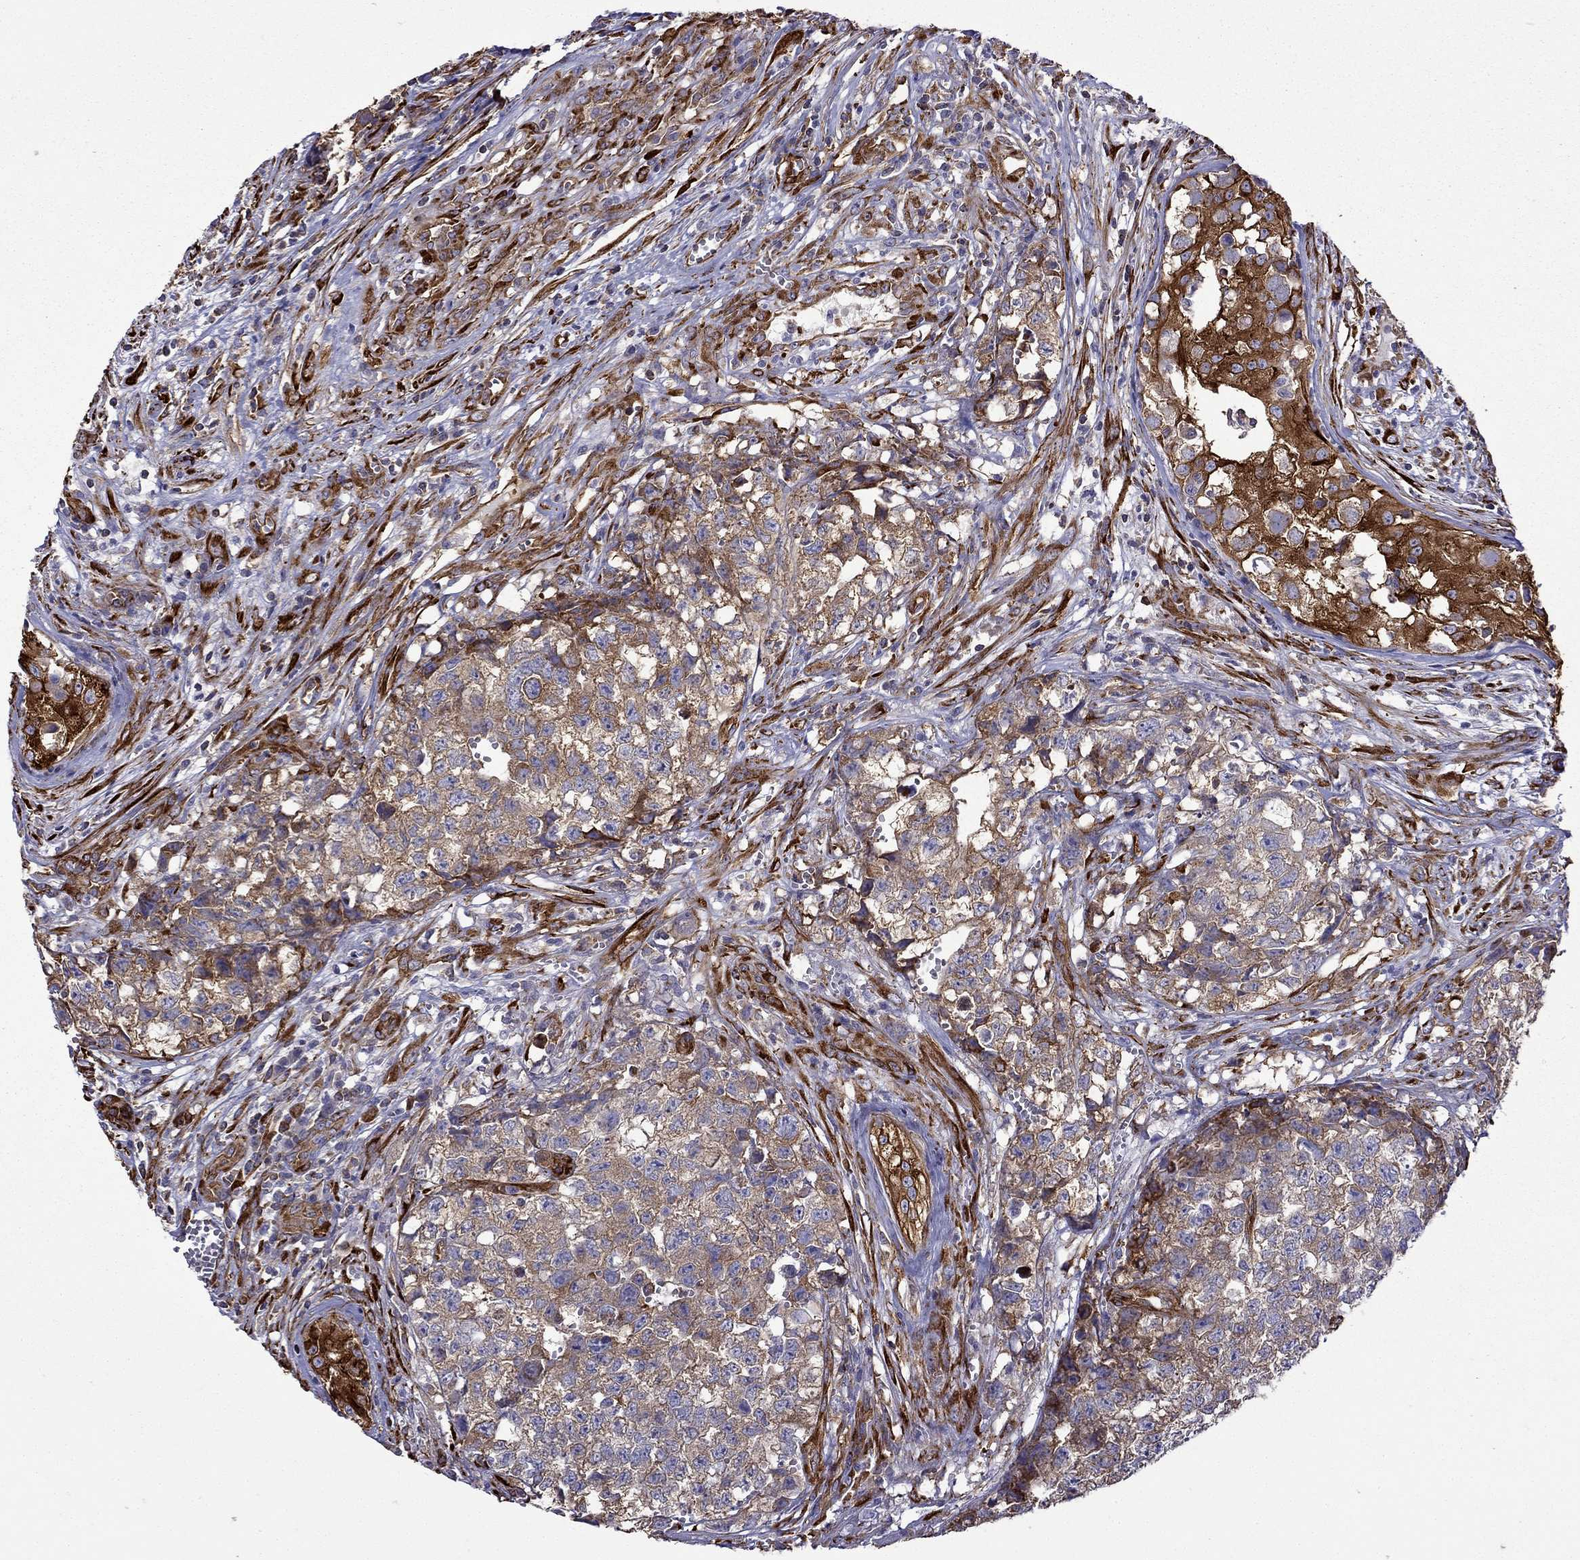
{"staining": {"intensity": "moderate", "quantity": ">75%", "location": "cytoplasmic/membranous"}, "tissue": "testis cancer", "cell_type": "Tumor cells", "image_type": "cancer", "snomed": [{"axis": "morphology", "description": "Seminoma, NOS"}, {"axis": "morphology", "description": "Carcinoma, Embryonal, NOS"}, {"axis": "topography", "description": "Testis"}], "caption": "Moderate cytoplasmic/membranous positivity is appreciated in about >75% of tumor cells in testis cancer (seminoma).", "gene": "MAP4", "patient": {"sex": "male", "age": 22}}